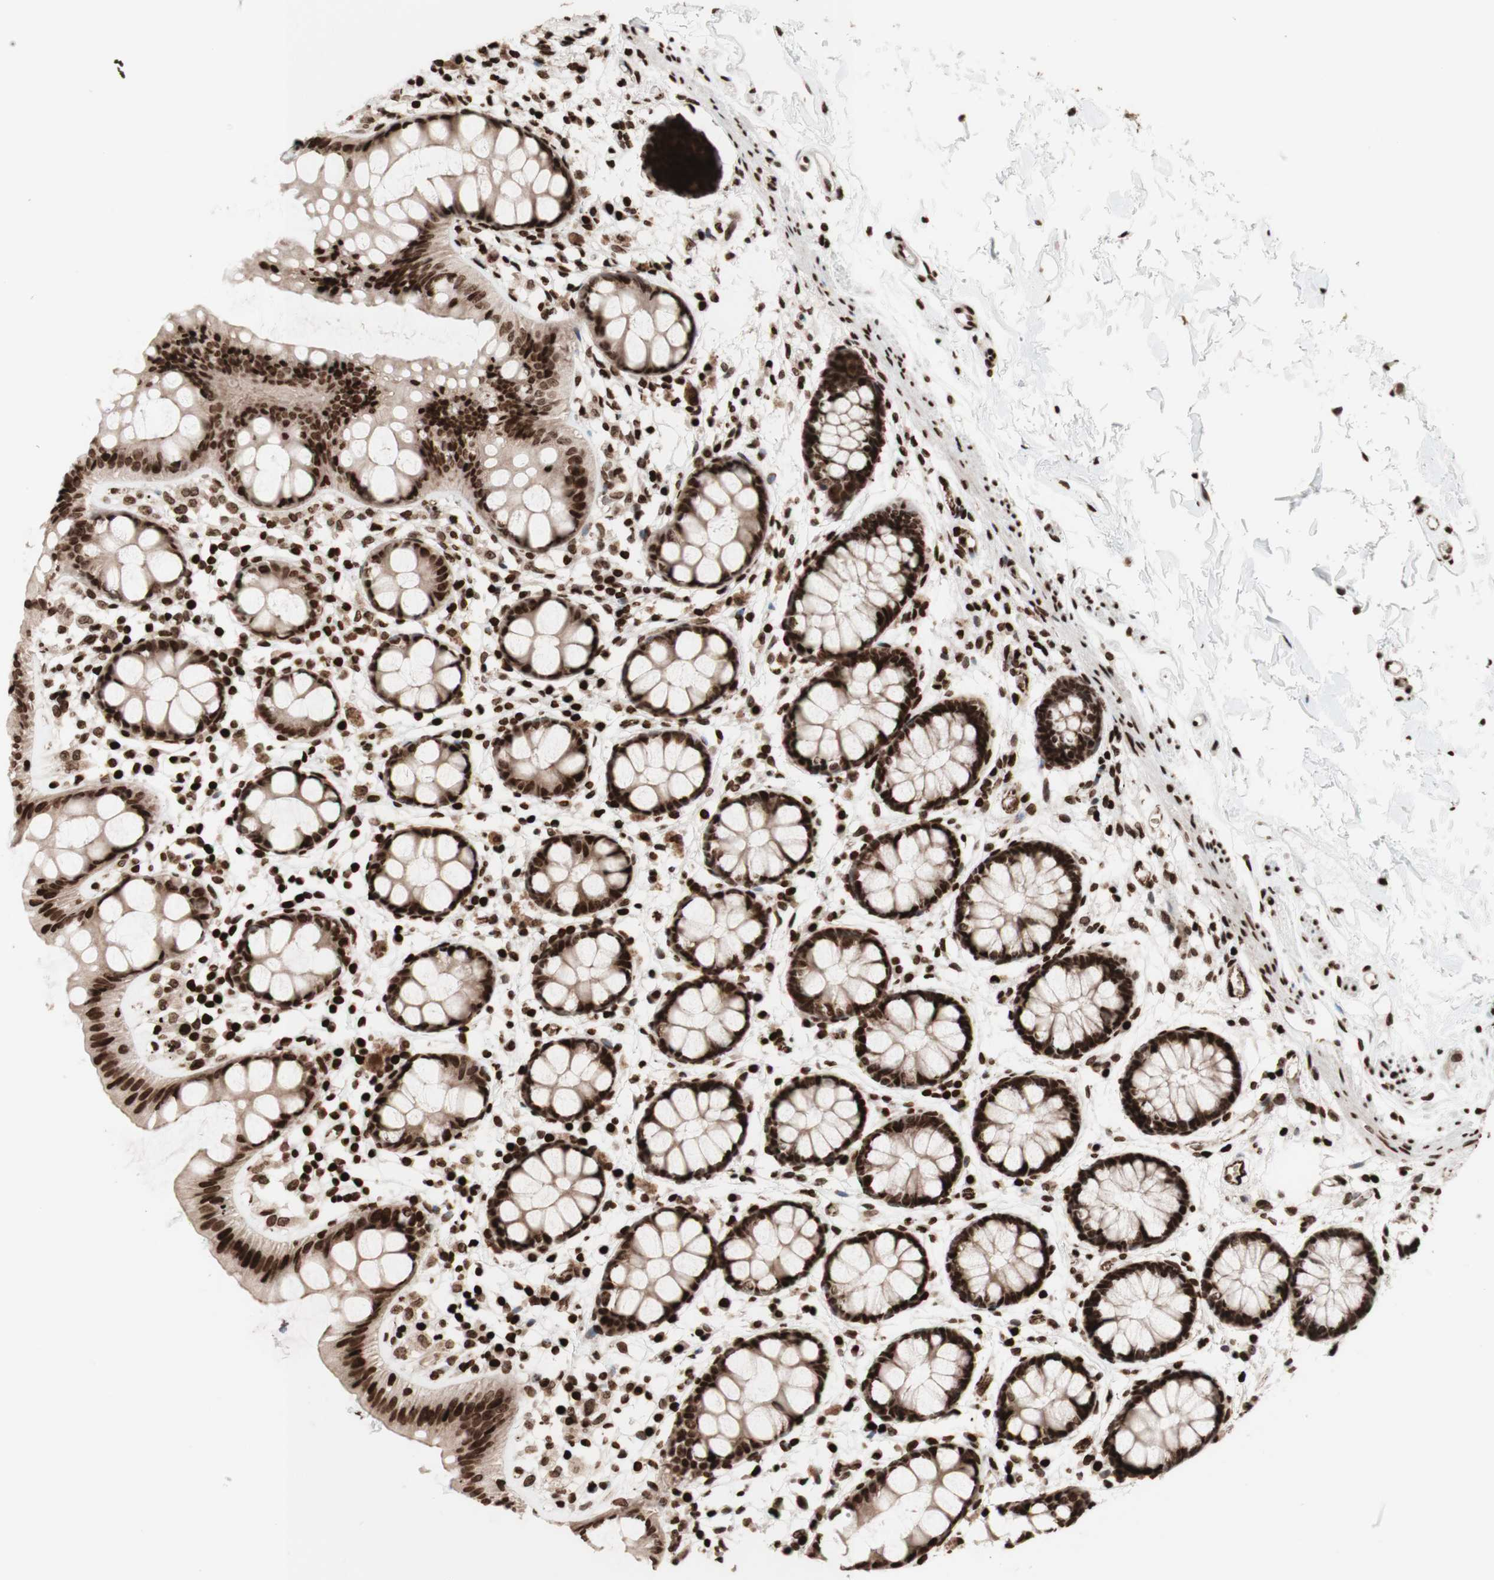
{"staining": {"intensity": "strong", "quantity": ">75%", "location": "cytoplasmic/membranous,nuclear"}, "tissue": "rectum", "cell_type": "Glandular cells", "image_type": "normal", "snomed": [{"axis": "morphology", "description": "Normal tissue, NOS"}, {"axis": "topography", "description": "Rectum"}], "caption": "Protein staining of normal rectum reveals strong cytoplasmic/membranous,nuclear positivity in about >75% of glandular cells.", "gene": "NCAPD2", "patient": {"sex": "female", "age": 66}}